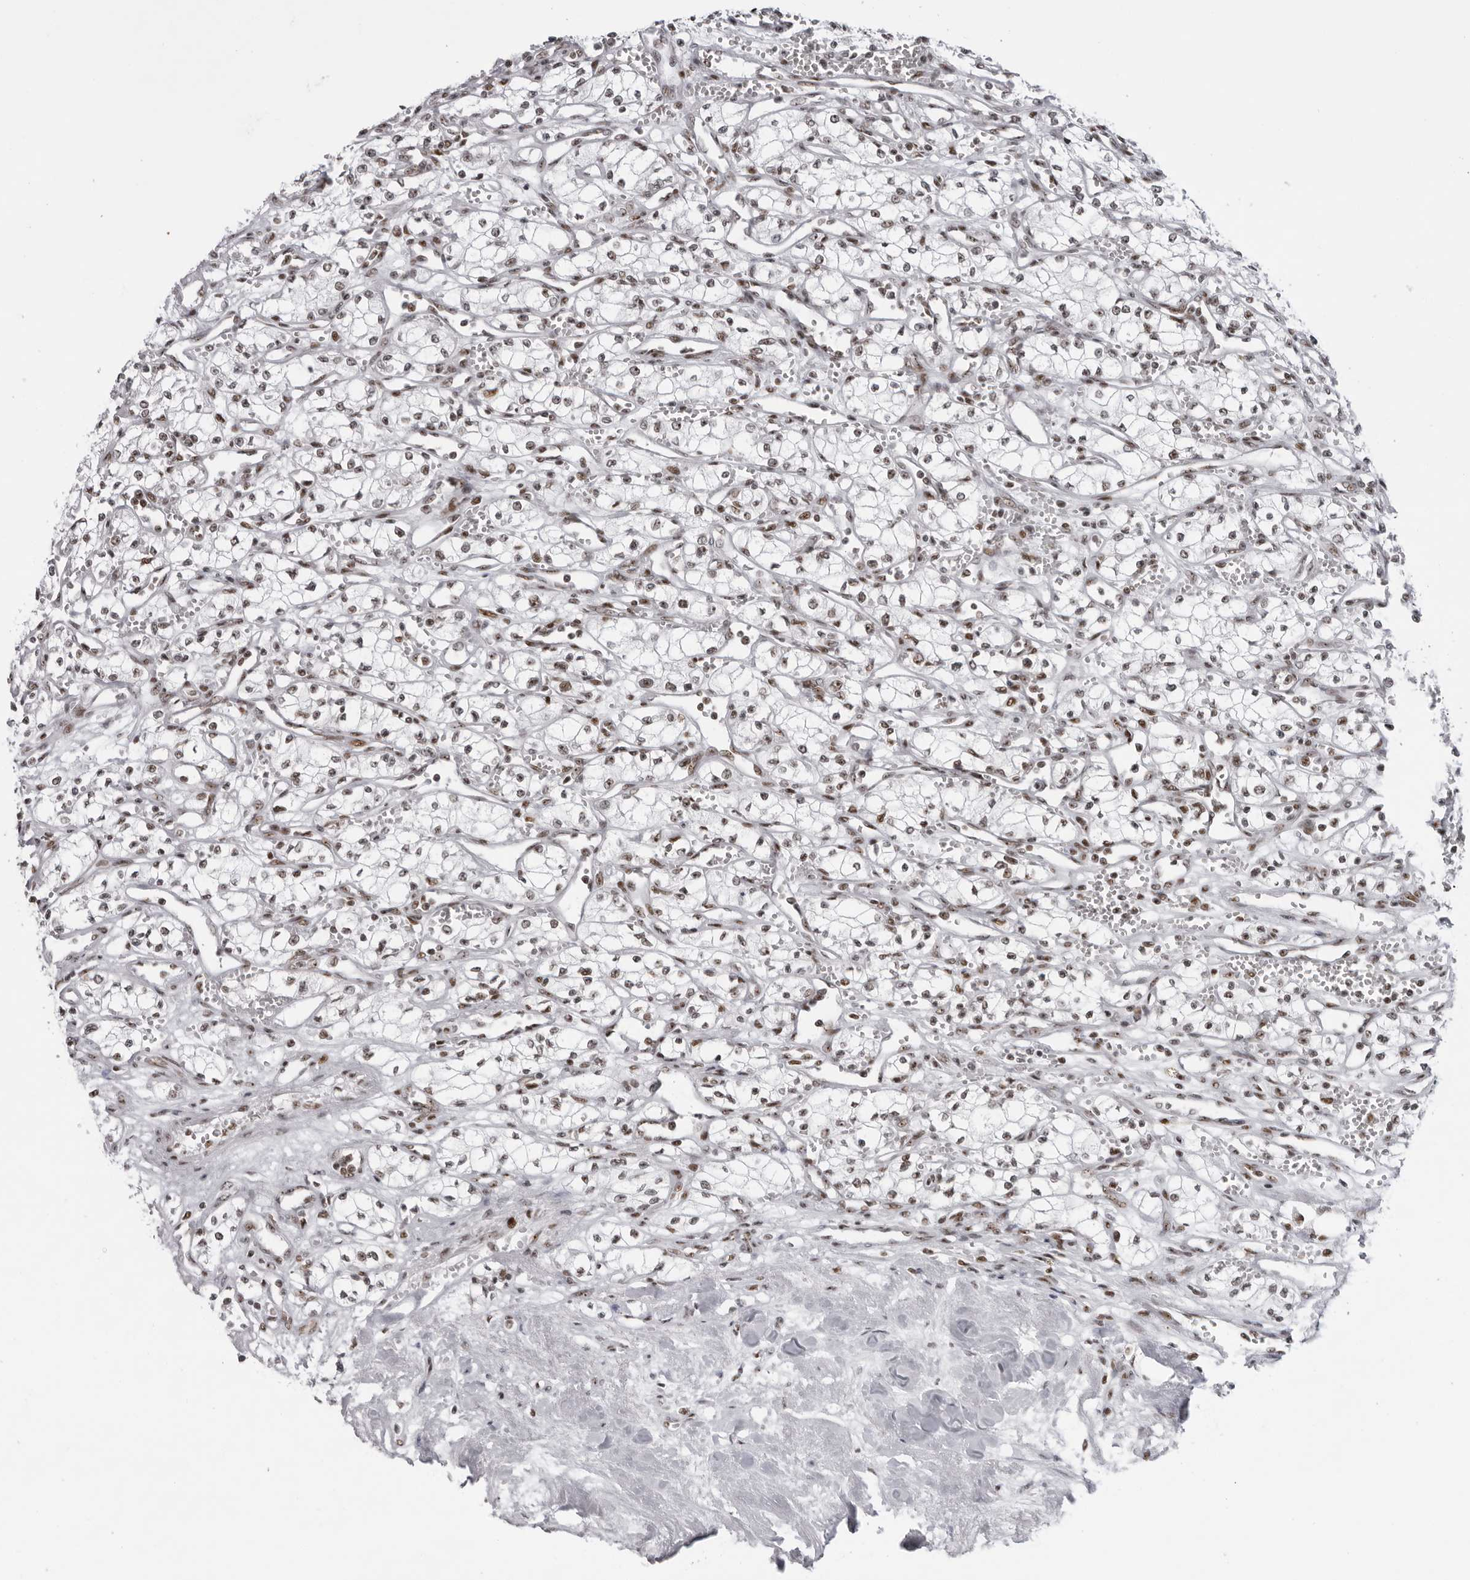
{"staining": {"intensity": "moderate", "quantity": ">75%", "location": "nuclear"}, "tissue": "renal cancer", "cell_type": "Tumor cells", "image_type": "cancer", "snomed": [{"axis": "morphology", "description": "Adenocarcinoma, NOS"}, {"axis": "topography", "description": "Kidney"}], "caption": "Renal adenocarcinoma tissue displays moderate nuclear expression in approximately >75% of tumor cells, visualized by immunohistochemistry.", "gene": "DHX9", "patient": {"sex": "male", "age": 59}}